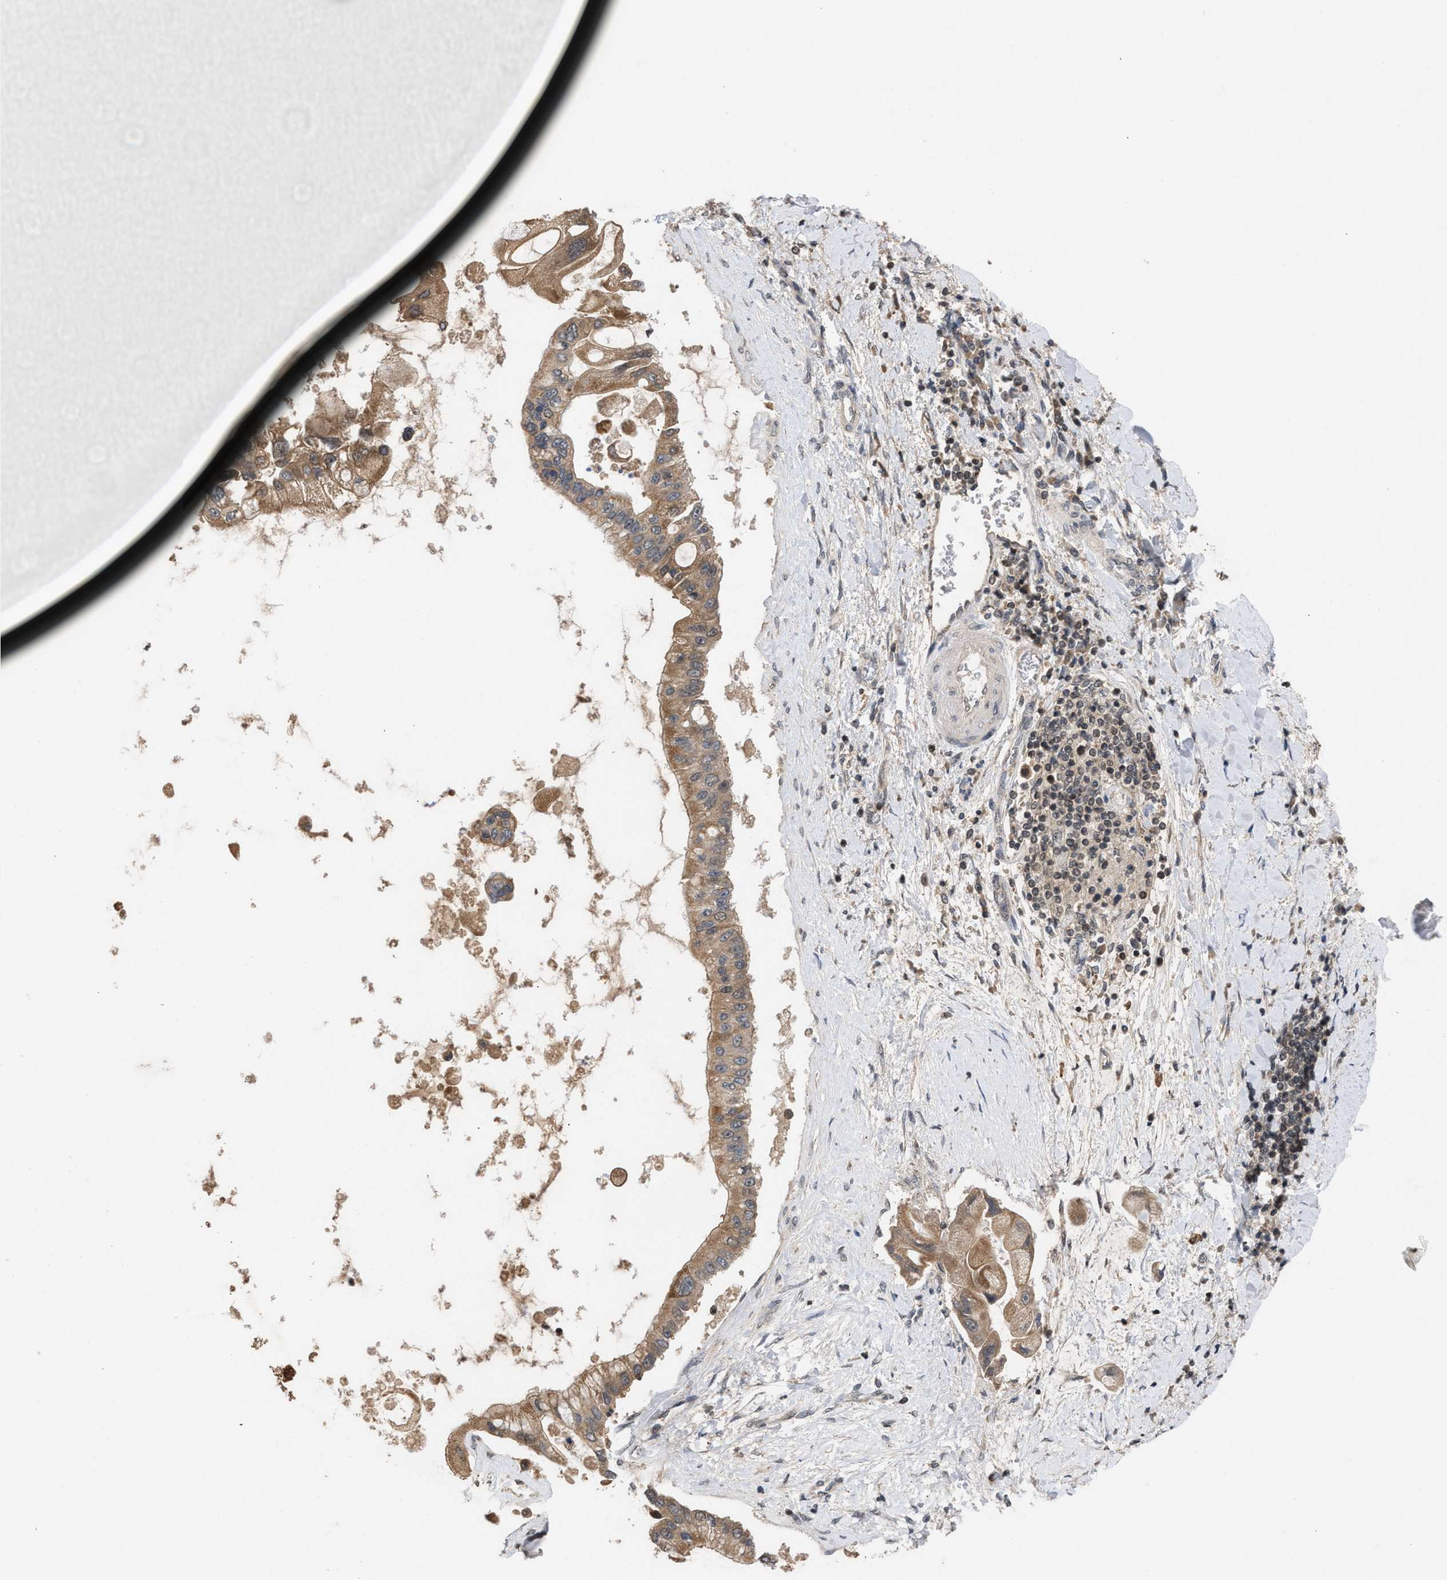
{"staining": {"intensity": "moderate", "quantity": ">75%", "location": "cytoplasmic/membranous"}, "tissue": "liver cancer", "cell_type": "Tumor cells", "image_type": "cancer", "snomed": [{"axis": "morphology", "description": "Cholangiocarcinoma"}, {"axis": "topography", "description": "Liver"}], "caption": "An immunohistochemistry (IHC) image of neoplastic tissue is shown. Protein staining in brown highlights moderate cytoplasmic/membranous positivity in liver cancer (cholangiocarcinoma) within tumor cells. (DAB IHC with brightfield microscopy, high magnification).", "gene": "C9orf78", "patient": {"sex": "male", "age": 50}}